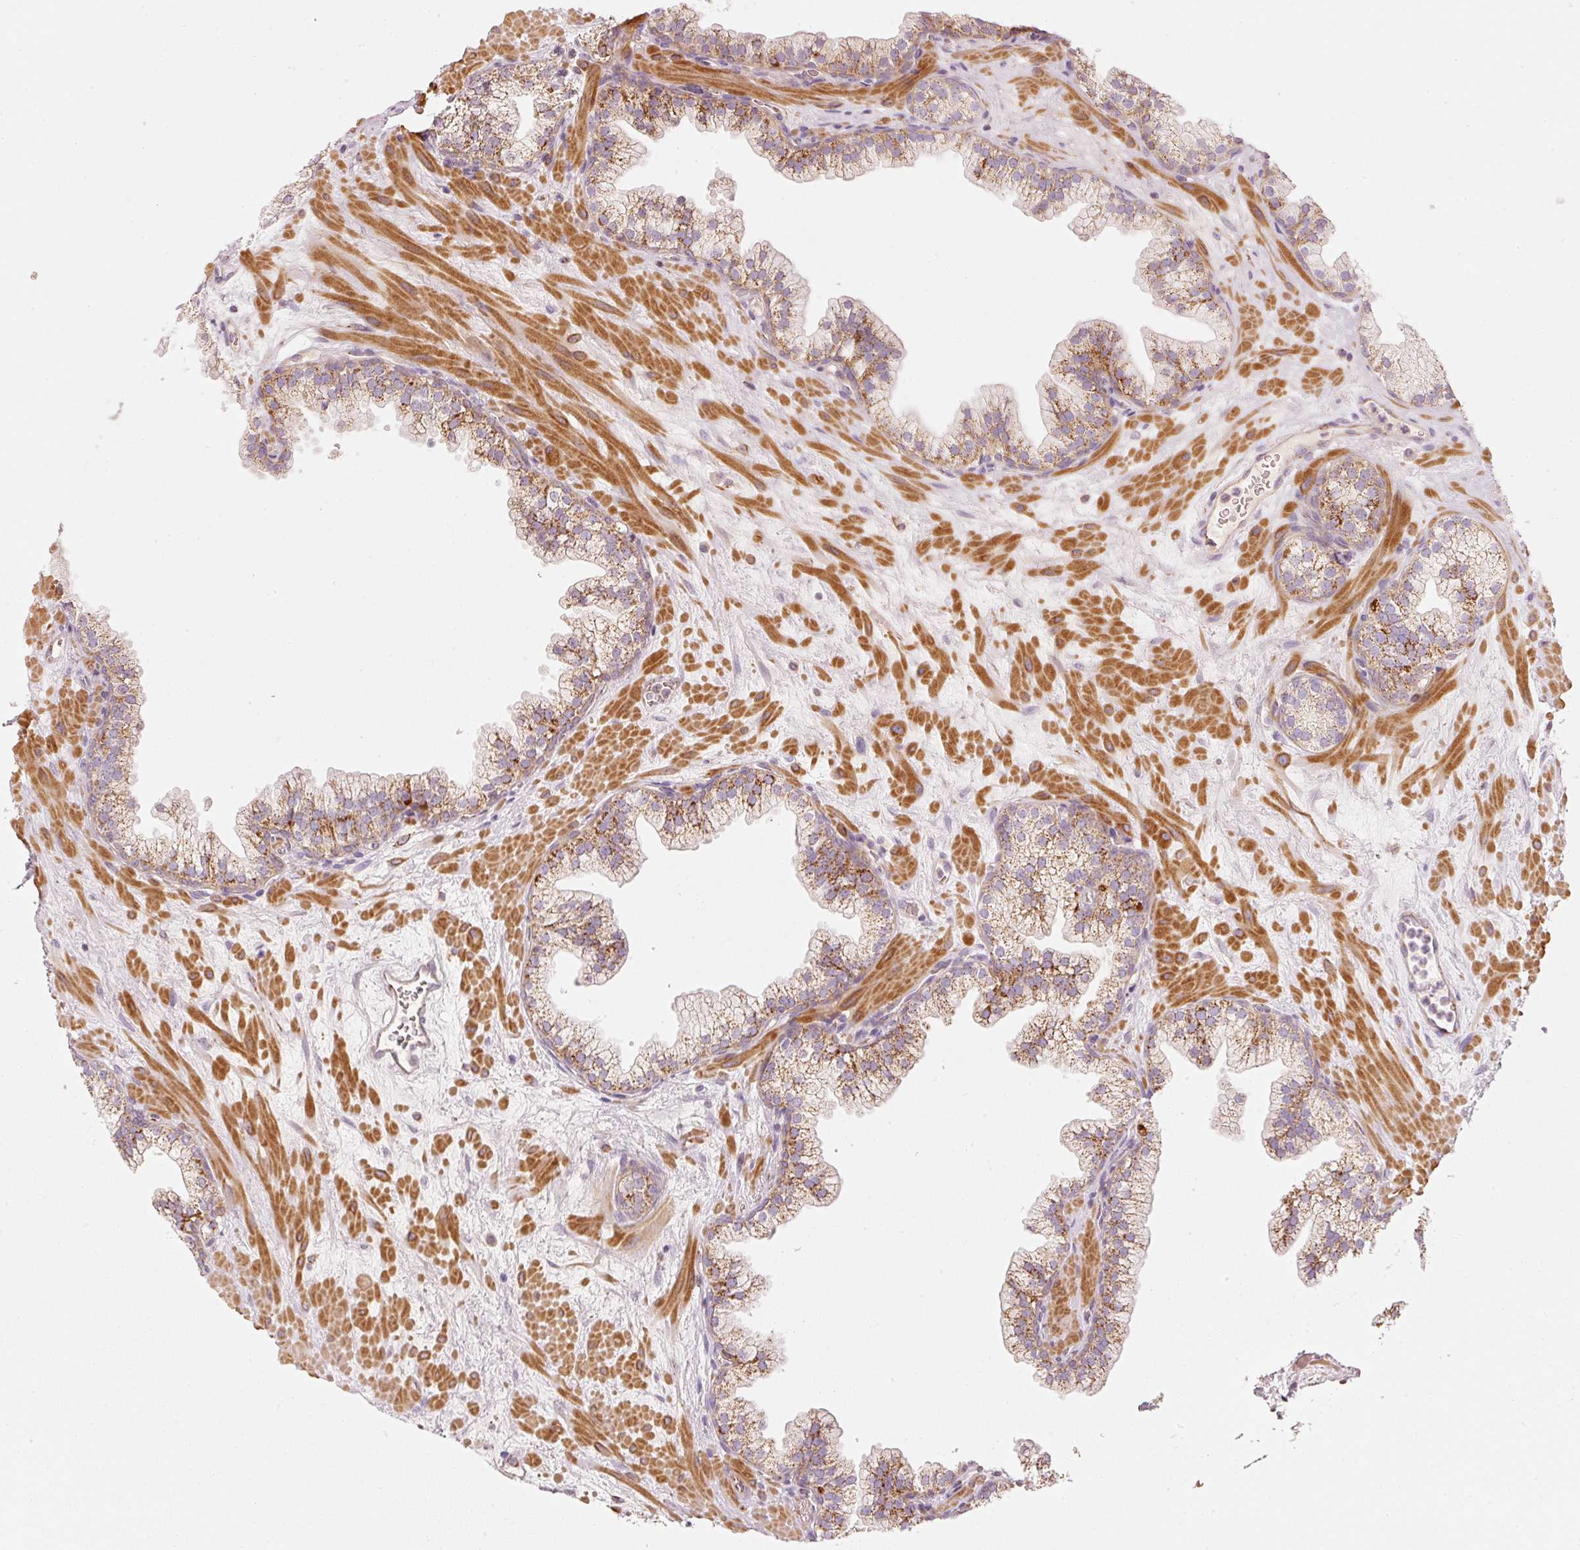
{"staining": {"intensity": "moderate", "quantity": ">75%", "location": "cytoplasmic/membranous"}, "tissue": "prostate", "cell_type": "Glandular cells", "image_type": "normal", "snomed": [{"axis": "morphology", "description": "Normal tissue, NOS"}, {"axis": "topography", "description": "Prostate"}, {"axis": "topography", "description": "Peripheral nerve tissue"}], "caption": "Protein analysis of normal prostate shows moderate cytoplasmic/membranous expression in approximately >75% of glandular cells. Using DAB (brown) and hematoxylin (blue) stains, captured at high magnification using brightfield microscopy.", "gene": "C17orf98", "patient": {"sex": "male", "age": 61}}